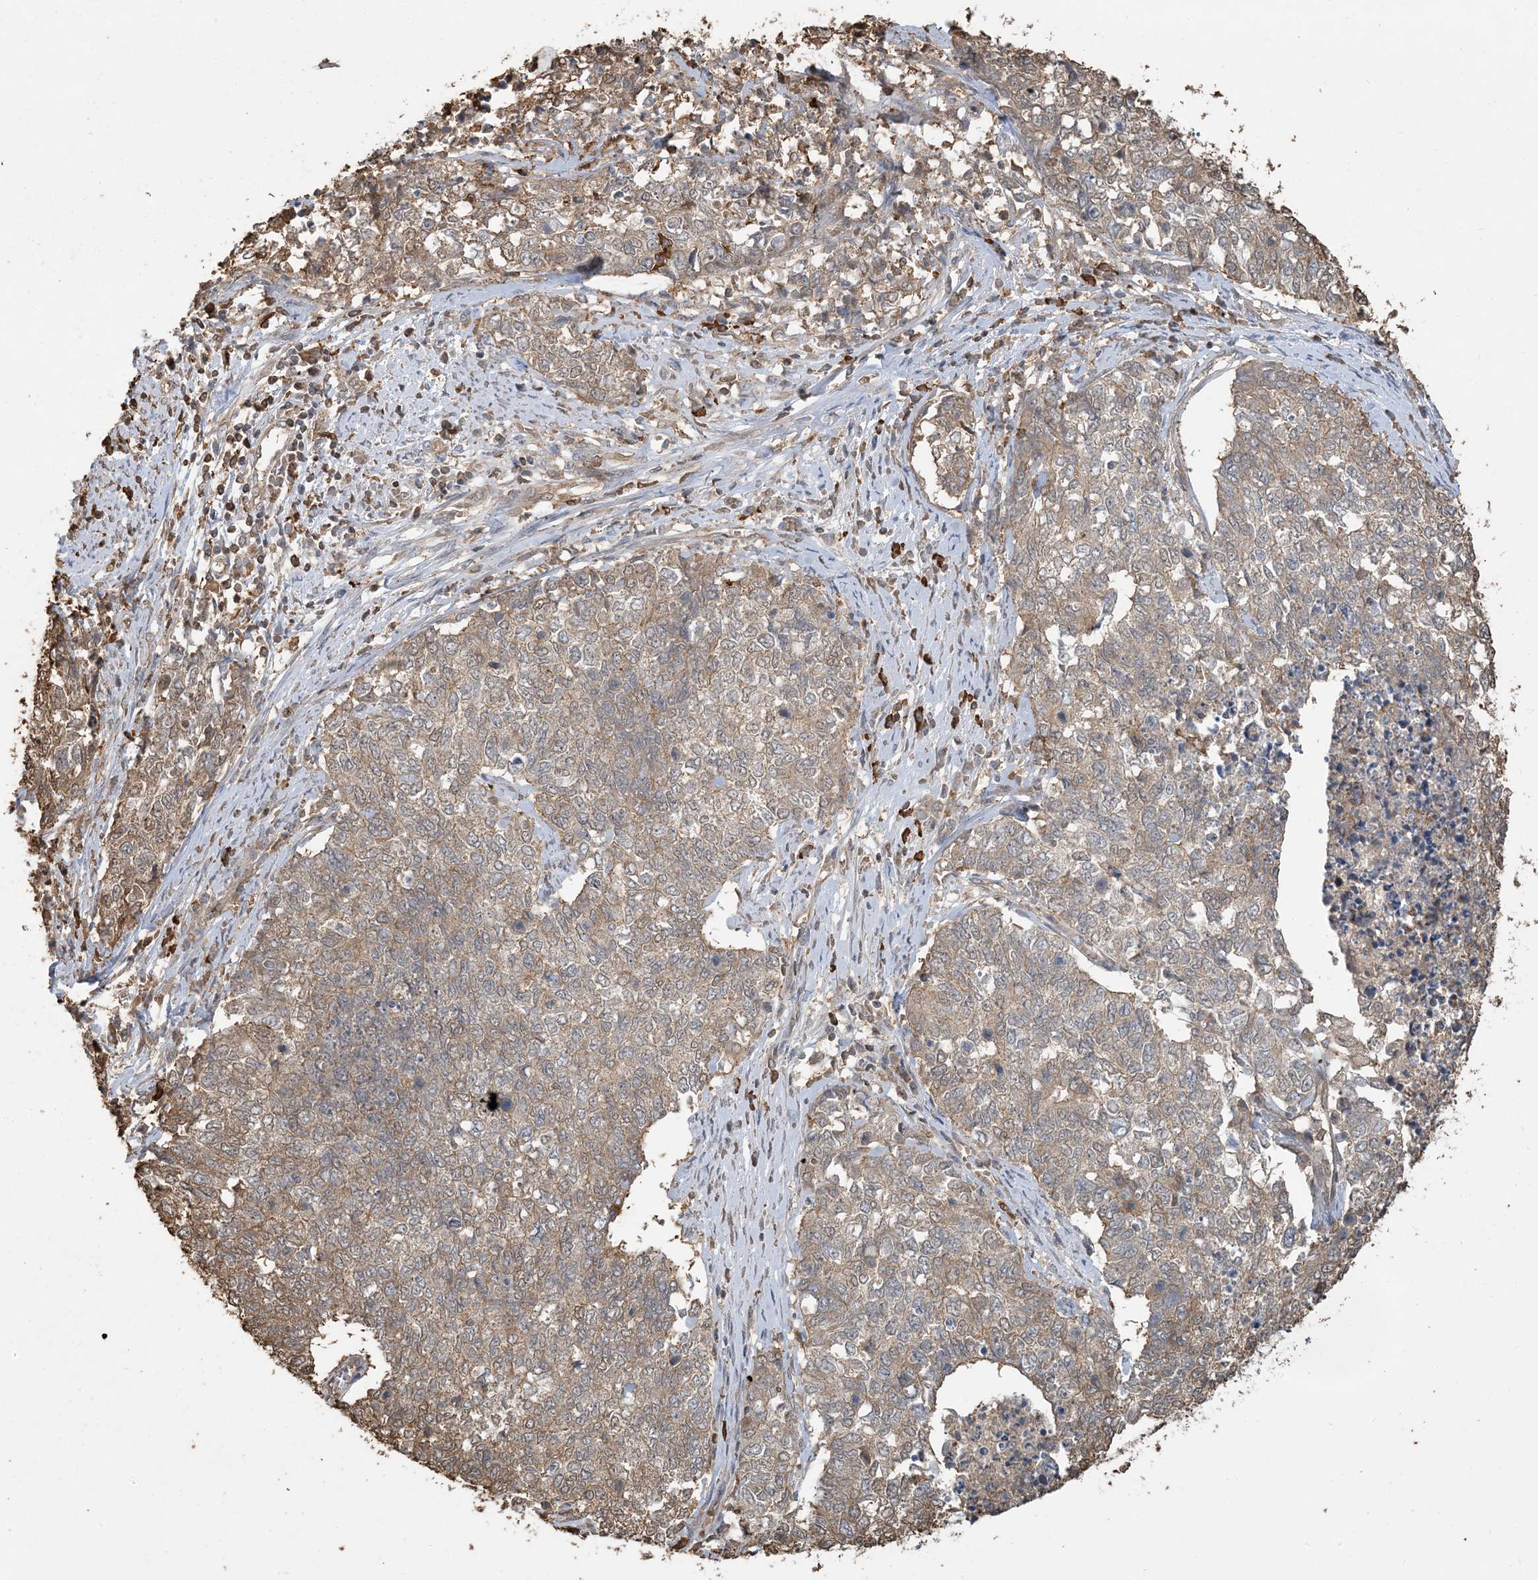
{"staining": {"intensity": "weak", "quantity": ">75%", "location": "cytoplasmic/membranous"}, "tissue": "cervical cancer", "cell_type": "Tumor cells", "image_type": "cancer", "snomed": [{"axis": "morphology", "description": "Squamous cell carcinoma, NOS"}, {"axis": "topography", "description": "Cervix"}], "caption": "Immunohistochemistry (IHC) micrograph of neoplastic tissue: cervical cancer (squamous cell carcinoma) stained using immunohistochemistry (IHC) demonstrates low levels of weak protein expression localized specifically in the cytoplasmic/membranous of tumor cells, appearing as a cytoplasmic/membranous brown color.", "gene": "TMSB4X", "patient": {"sex": "female", "age": 63}}